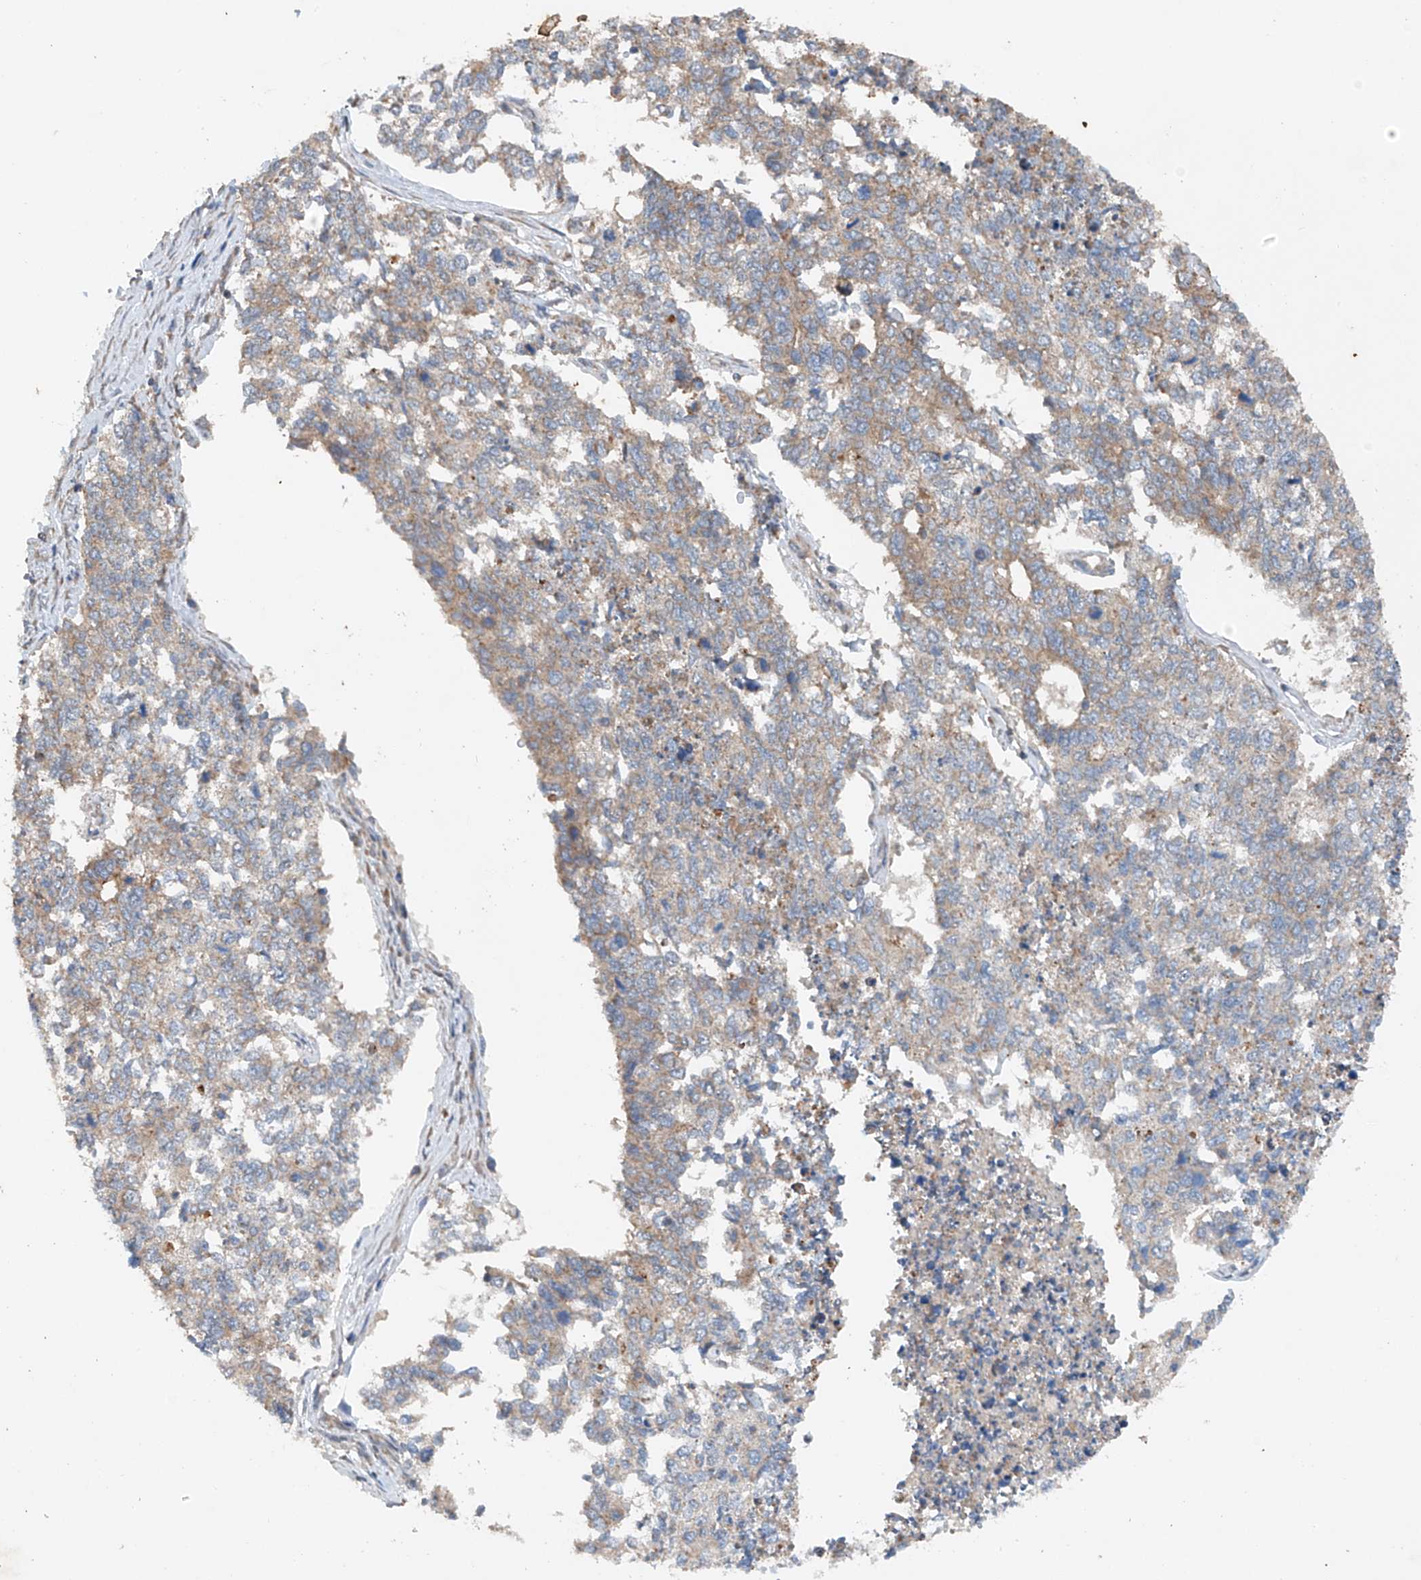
{"staining": {"intensity": "weak", "quantity": "25%-75%", "location": "cytoplasmic/membranous"}, "tissue": "cervical cancer", "cell_type": "Tumor cells", "image_type": "cancer", "snomed": [{"axis": "morphology", "description": "Squamous cell carcinoma, NOS"}, {"axis": "topography", "description": "Cervix"}], "caption": "About 25%-75% of tumor cells in human squamous cell carcinoma (cervical) reveal weak cytoplasmic/membranous protein staining as visualized by brown immunohistochemical staining.", "gene": "CEP85L", "patient": {"sex": "female", "age": 63}}